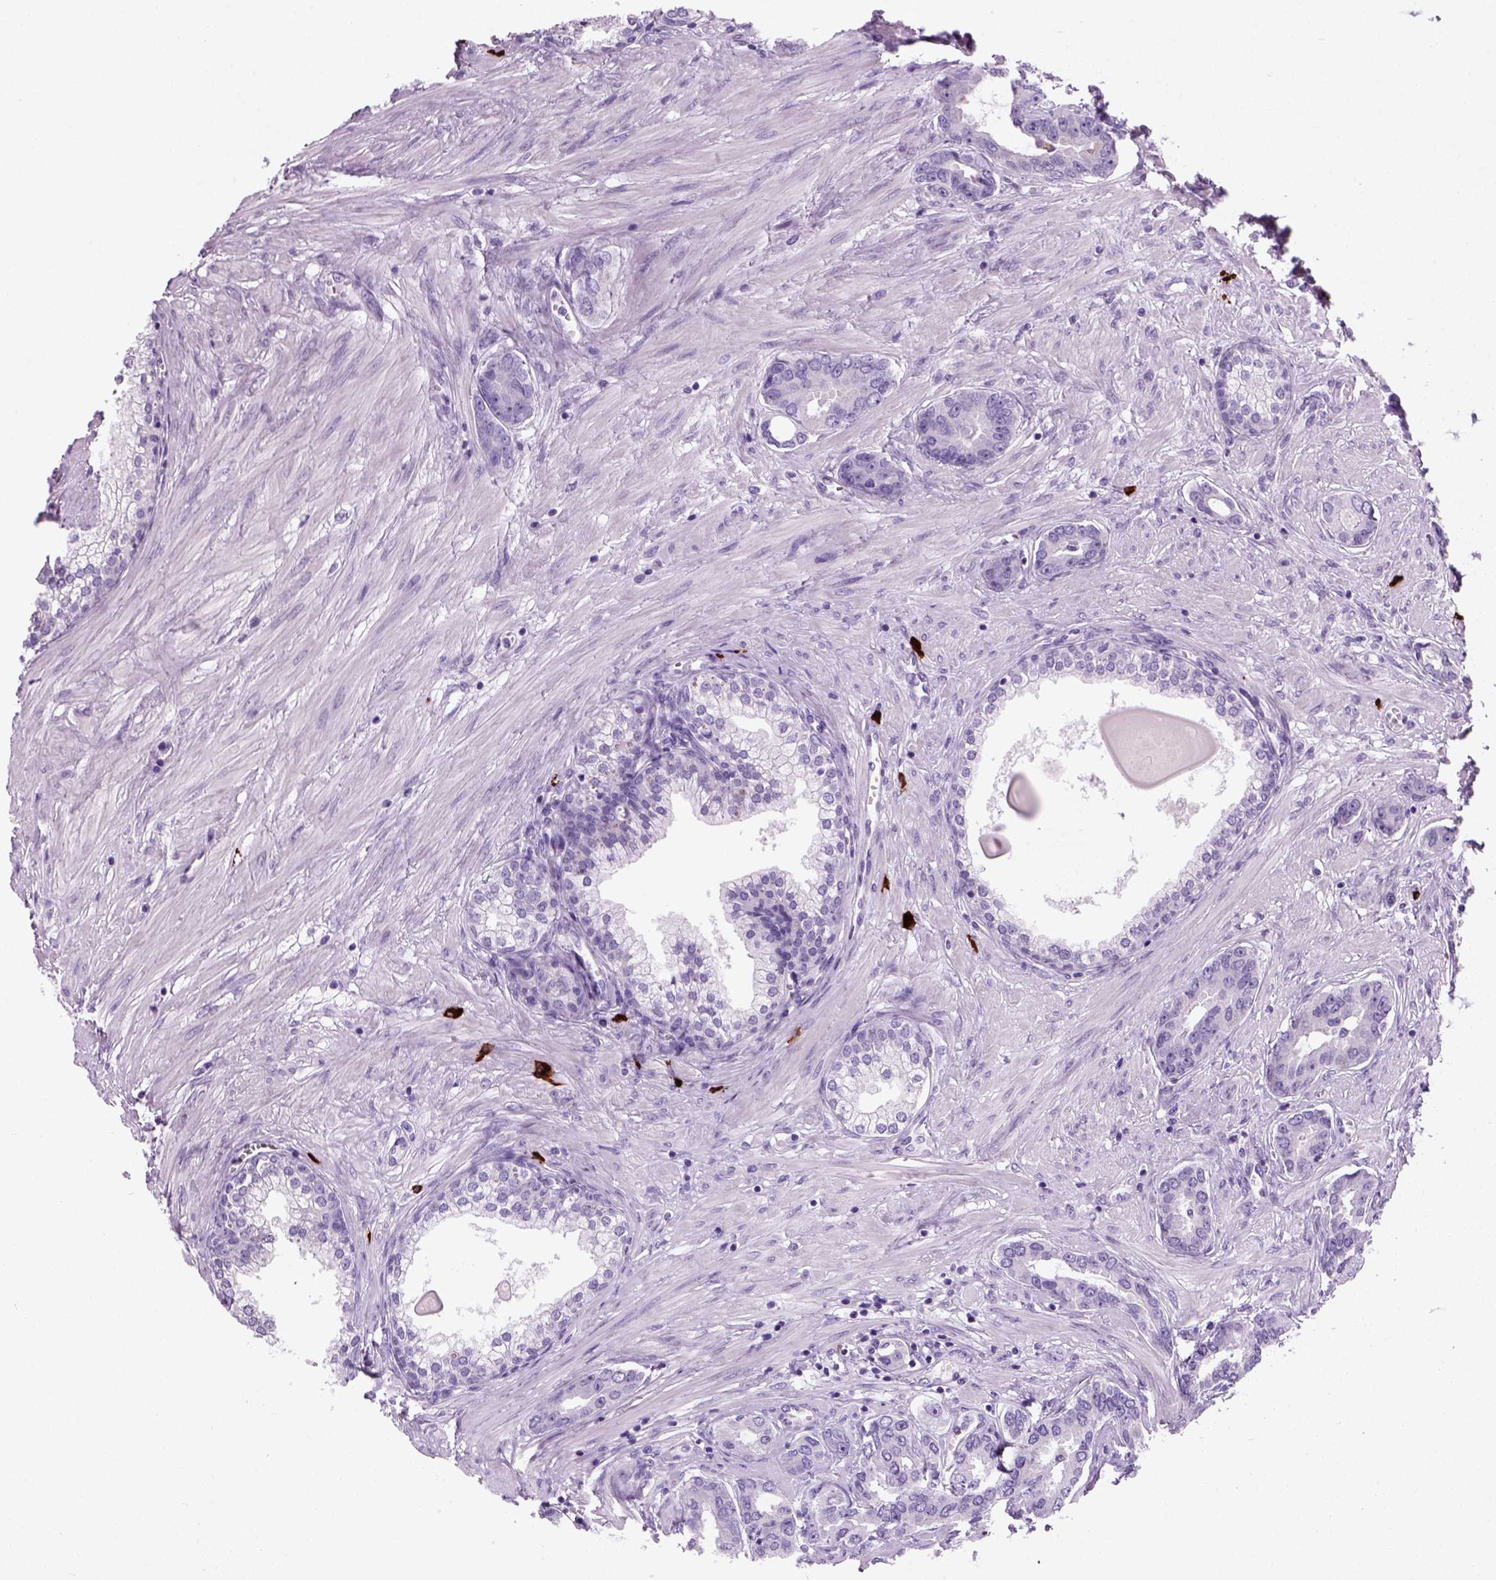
{"staining": {"intensity": "negative", "quantity": "none", "location": "none"}, "tissue": "prostate cancer", "cell_type": "Tumor cells", "image_type": "cancer", "snomed": [{"axis": "morphology", "description": "Adenocarcinoma, NOS"}, {"axis": "topography", "description": "Prostate"}], "caption": "DAB immunohistochemical staining of adenocarcinoma (prostate) displays no significant staining in tumor cells.", "gene": "MZB1", "patient": {"sex": "male", "age": 67}}